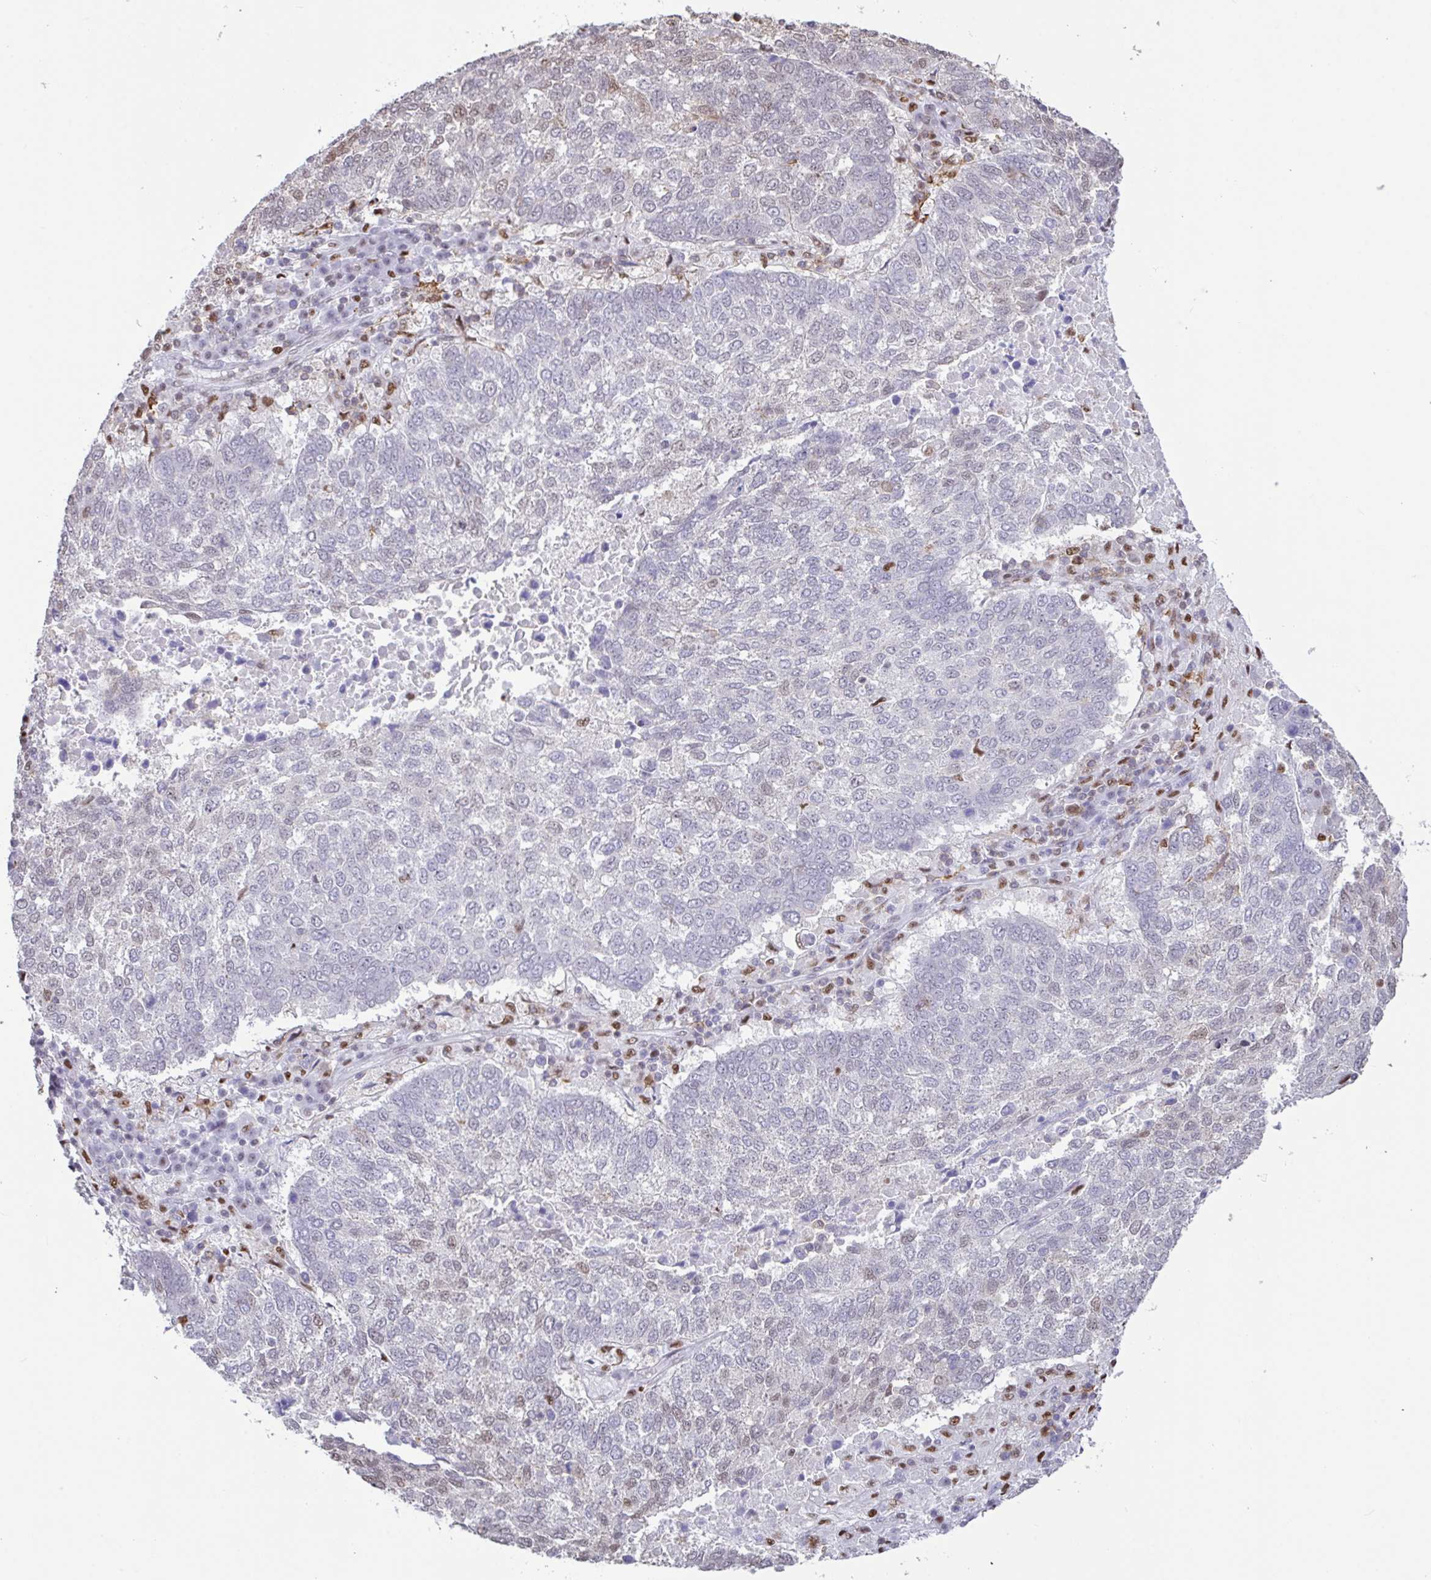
{"staining": {"intensity": "weak", "quantity": "<25%", "location": "nuclear"}, "tissue": "lung cancer", "cell_type": "Tumor cells", "image_type": "cancer", "snomed": [{"axis": "morphology", "description": "Squamous cell carcinoma, NOS"}, {"axis": "topography", "description": "Lung"}], "caption": "High power microscopy histopathology image of an immunohistochemistry (IHC) histopathology image of lung squamous cell carcinoma, revealing no significant staining in tumor cells.", "gene": "BTBD10", "patient": {"sex": "male", "age": 73}}